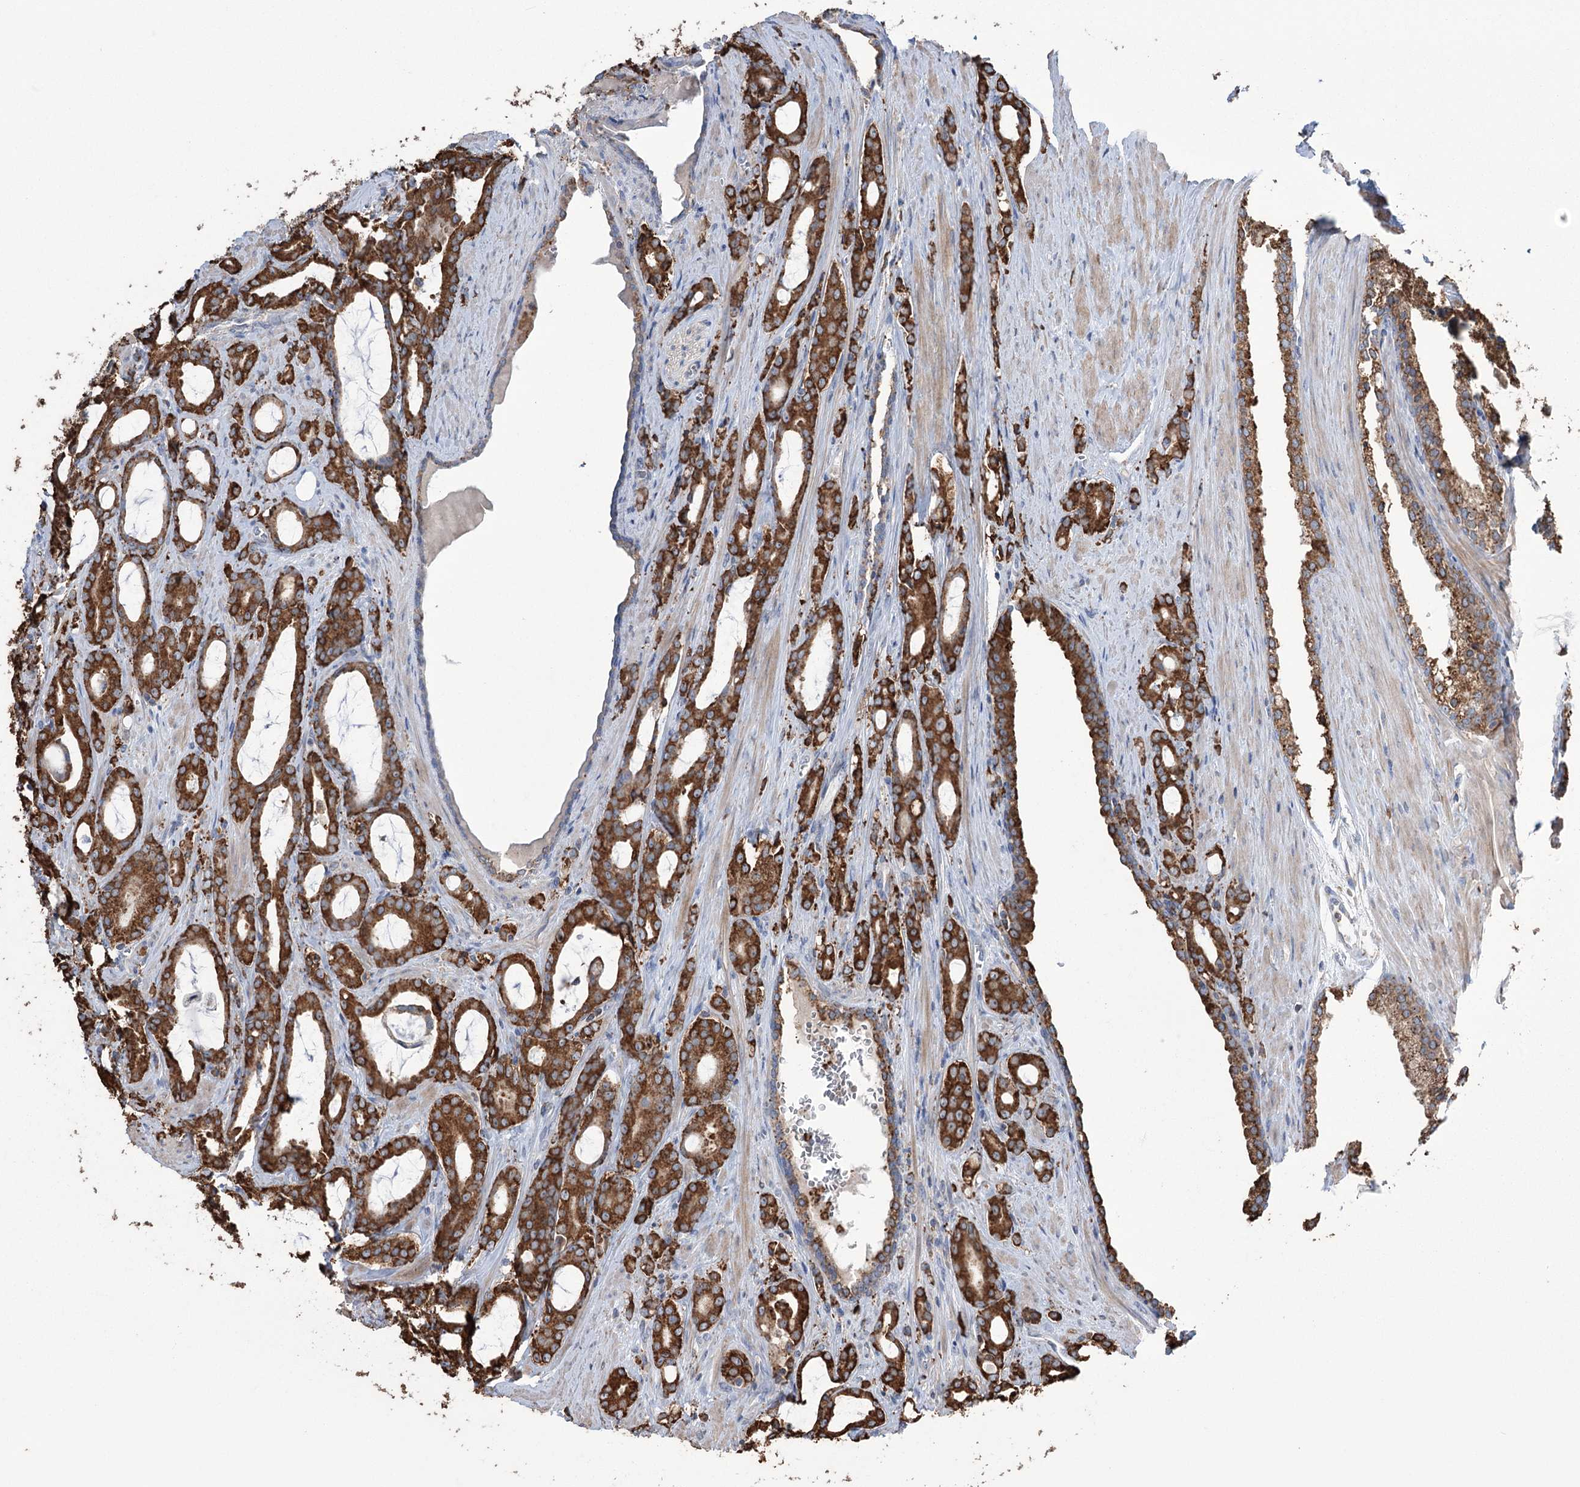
{"staining": {"intensity": "strong", "quantity": ">75%", "location": "cytoplasmic/membranous"}, "tissue": "prostate cancer", "cell_type": "Tumor cells", "image_type": "cancer", "snomed": [{"axis": "morphology", "description": "Adenocarcinoma, High grade"}, {"axis": "topography", "description": "Prostate"}], "caption": "Protein staining of adenocarcinoma (high-grade) (prostate) tissue displays strong cytoplasmic/membranous expression in about >75% of tumor cells. (brown staining indicates protein expression, while blue staining denotes nuclei).", "gene": "TRIM71", "patient": {"sex": "male", "age": 72}}